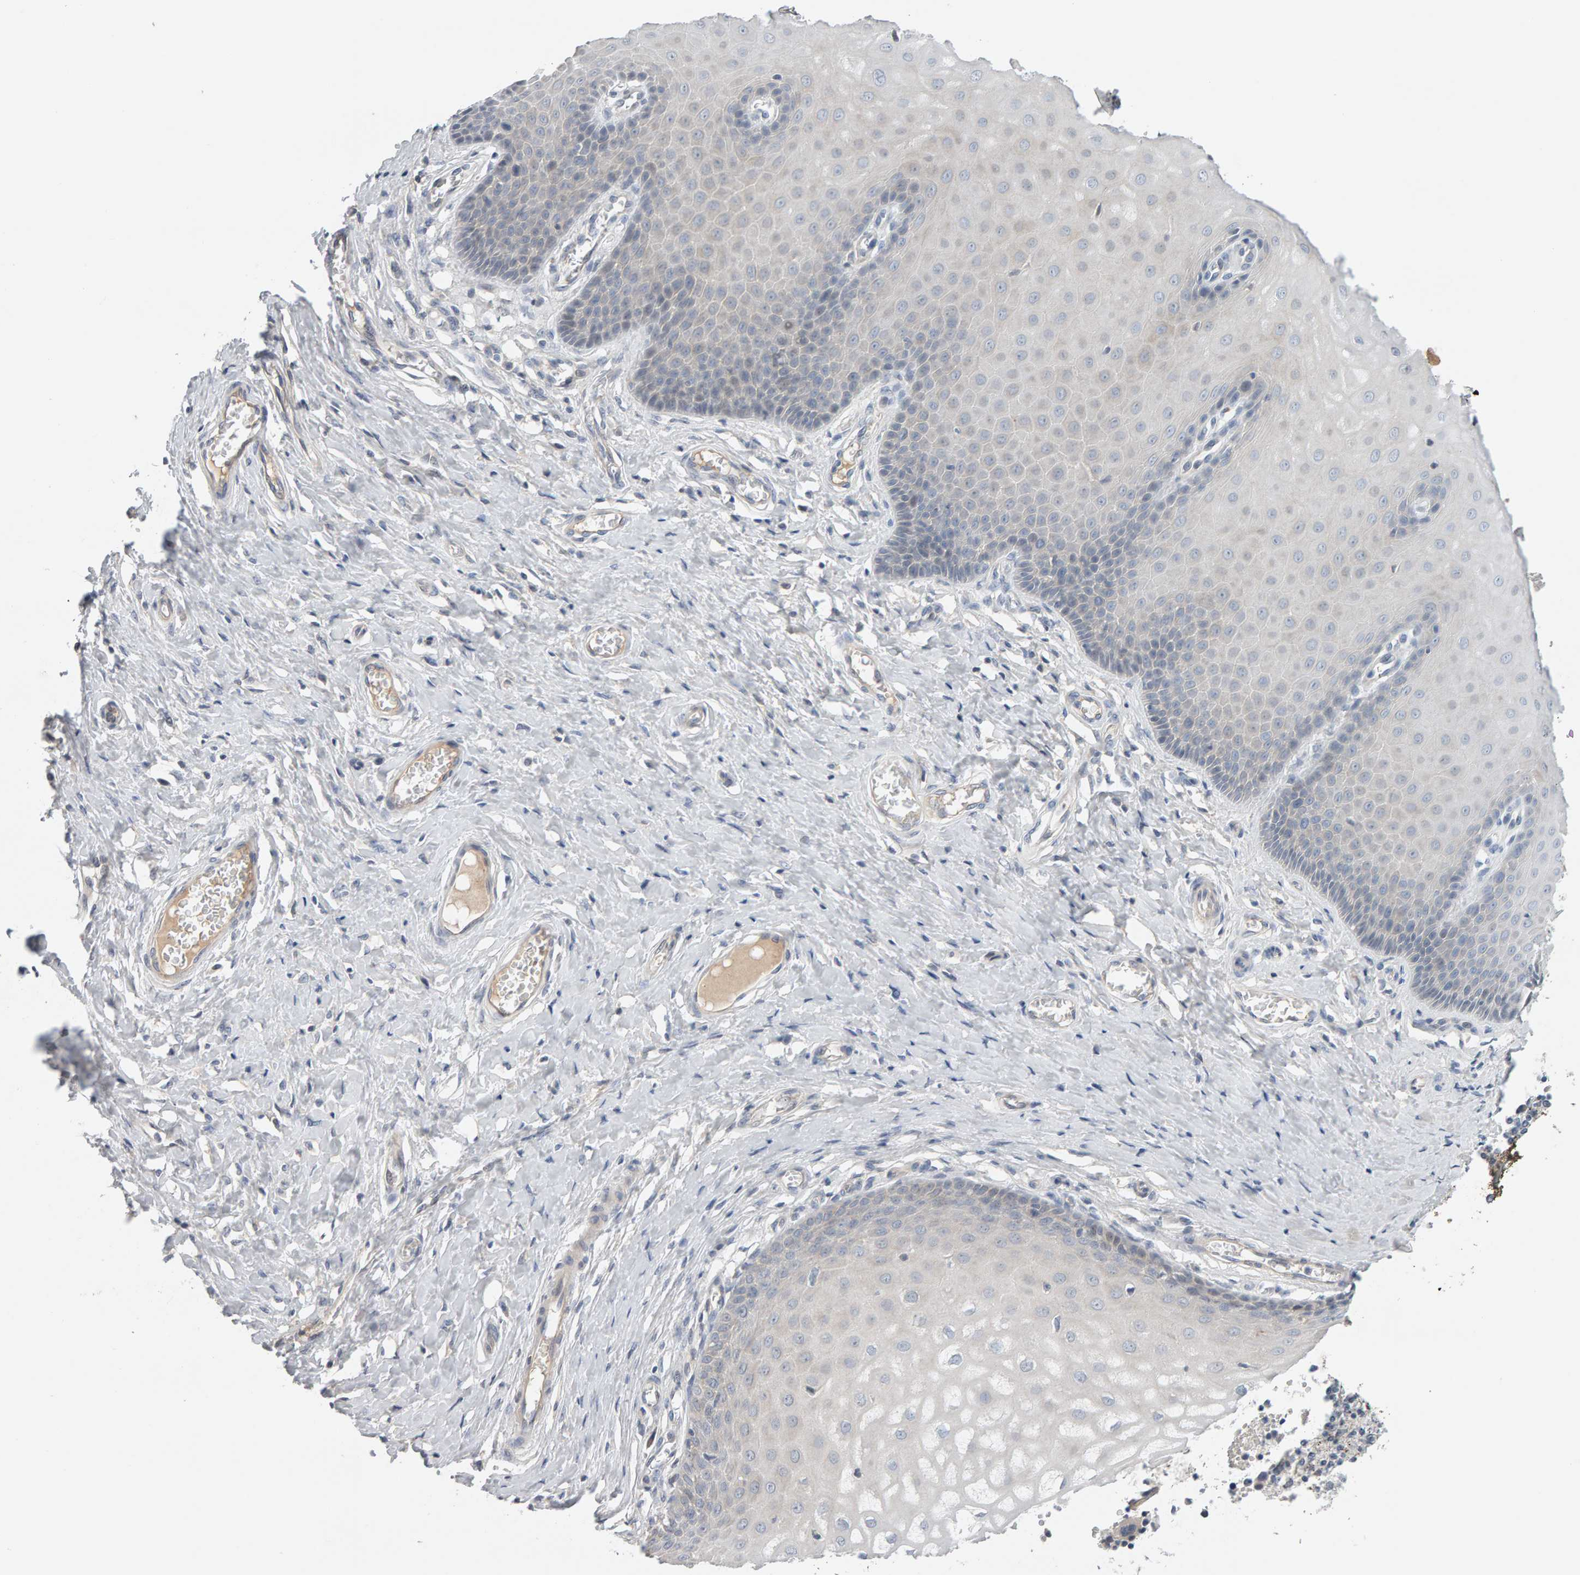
{"staining": {"intensity": "negative", "quantity": "none", "location": "none"}, "tissue": "cervix", "cell_type": "Glandular cells", "image_type": "normal", "snomed": [{"axis": "morphology", "description": "Normal tissue, NOS"}, {"axis": "topography", "description": "Cervix"}], "caption": "Benign cervix was stained to show a protein in brown. There is no significant staining in glandular cells.", "gene": "GFUS", "patient": {"sex": "female", "age": 55}}